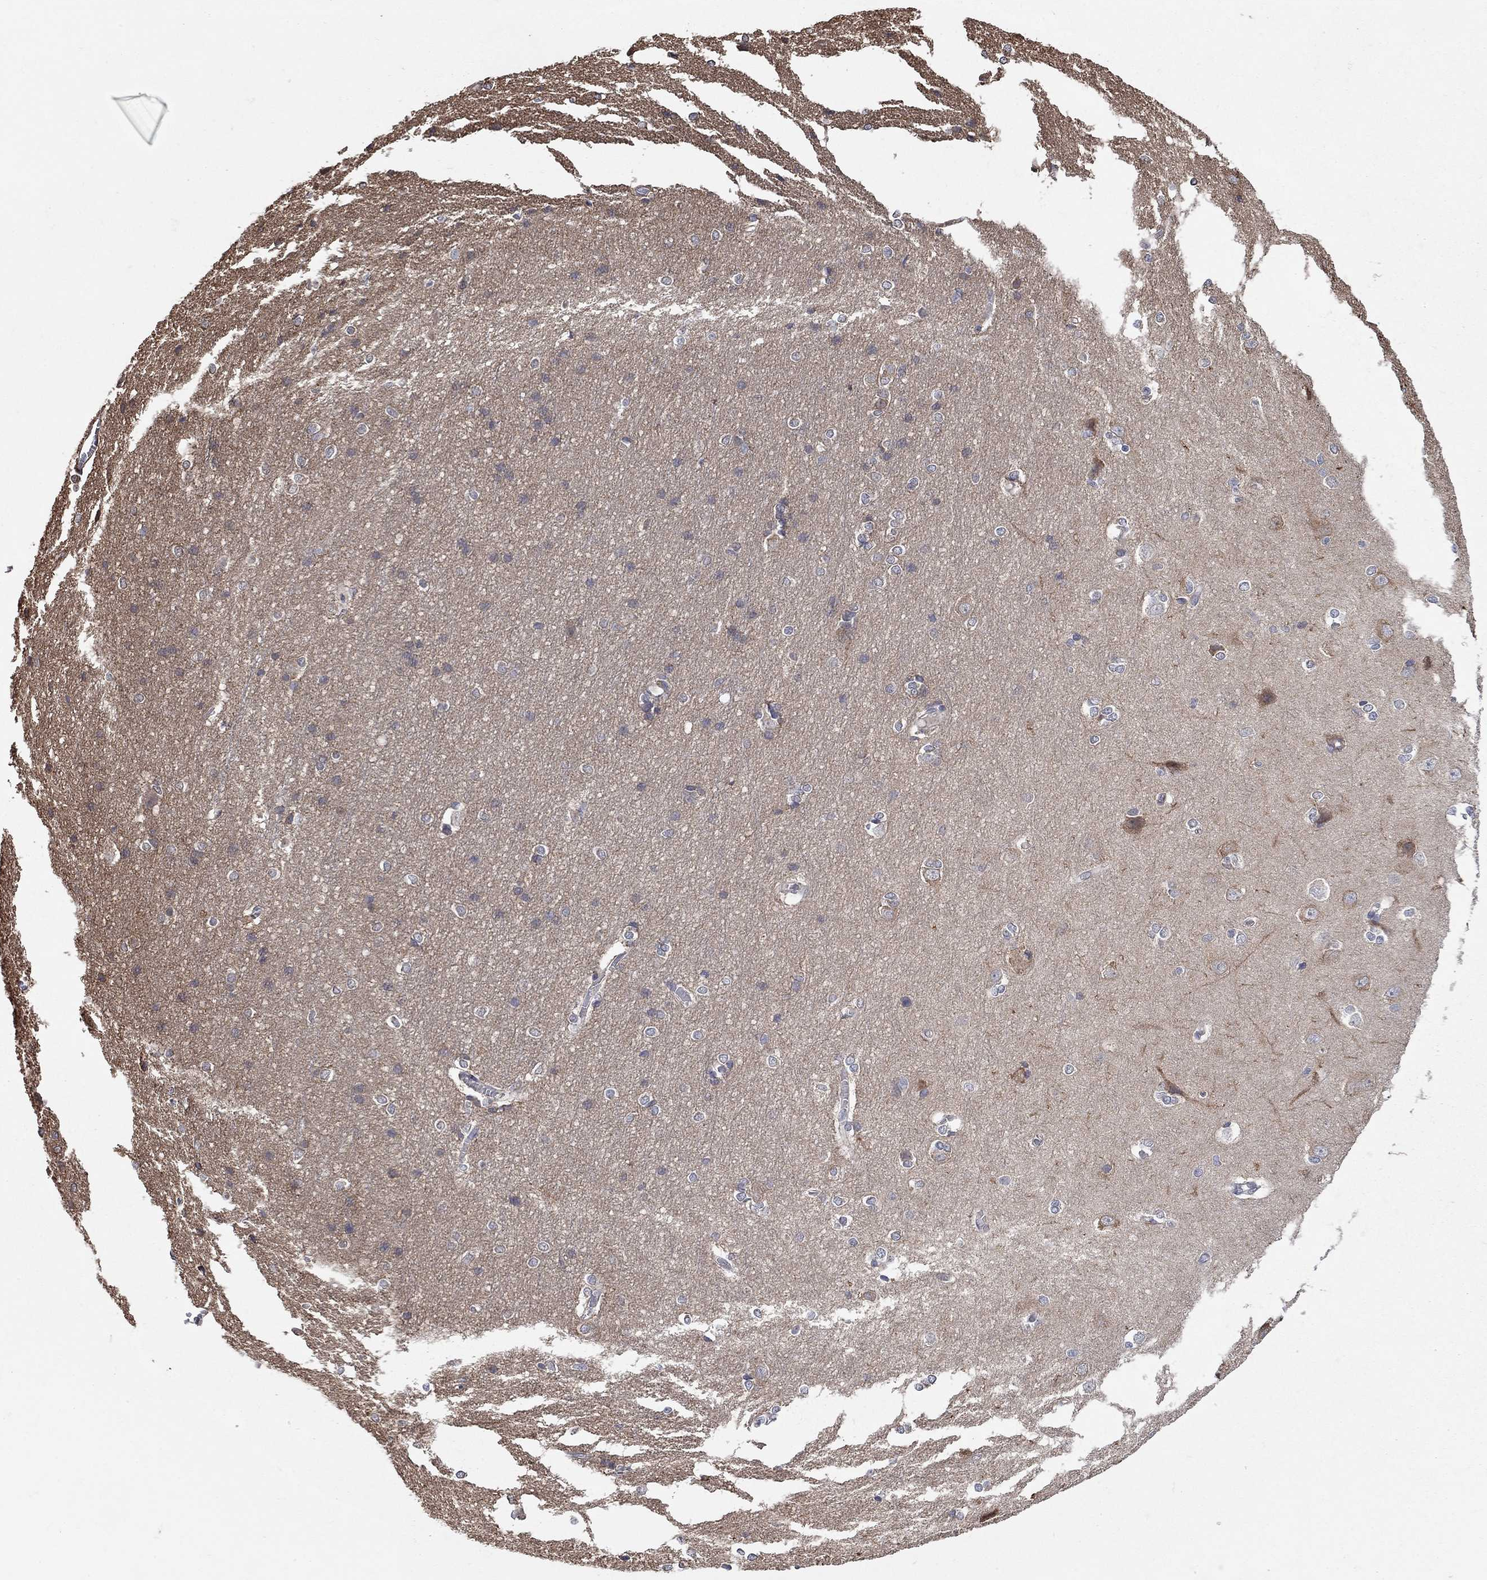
{"staining": {"intensity": "negative", "quantity": "none", "location": "none"}, "tissue": "cerebral cortex", "cell_type": "Endothelial cells", "image_type": "normal", "snomed": [{"axis": "morphology", "description": "Normal tissue, NOS"}, {"axis": "topography", "description": "Cerebral cortex"}], "caption": "This photomicrograph is of normal cerebral cortex stained with immunohistochemistry to label a protein in brown with the nuclei are counter-stained blue. There is no staining in endothelial cells. (Immunohistochemistry (ihc), brightfield microscopy, high magnification).", "gene": "WASF3", "patient": {"sex": "male", "age": 37}}